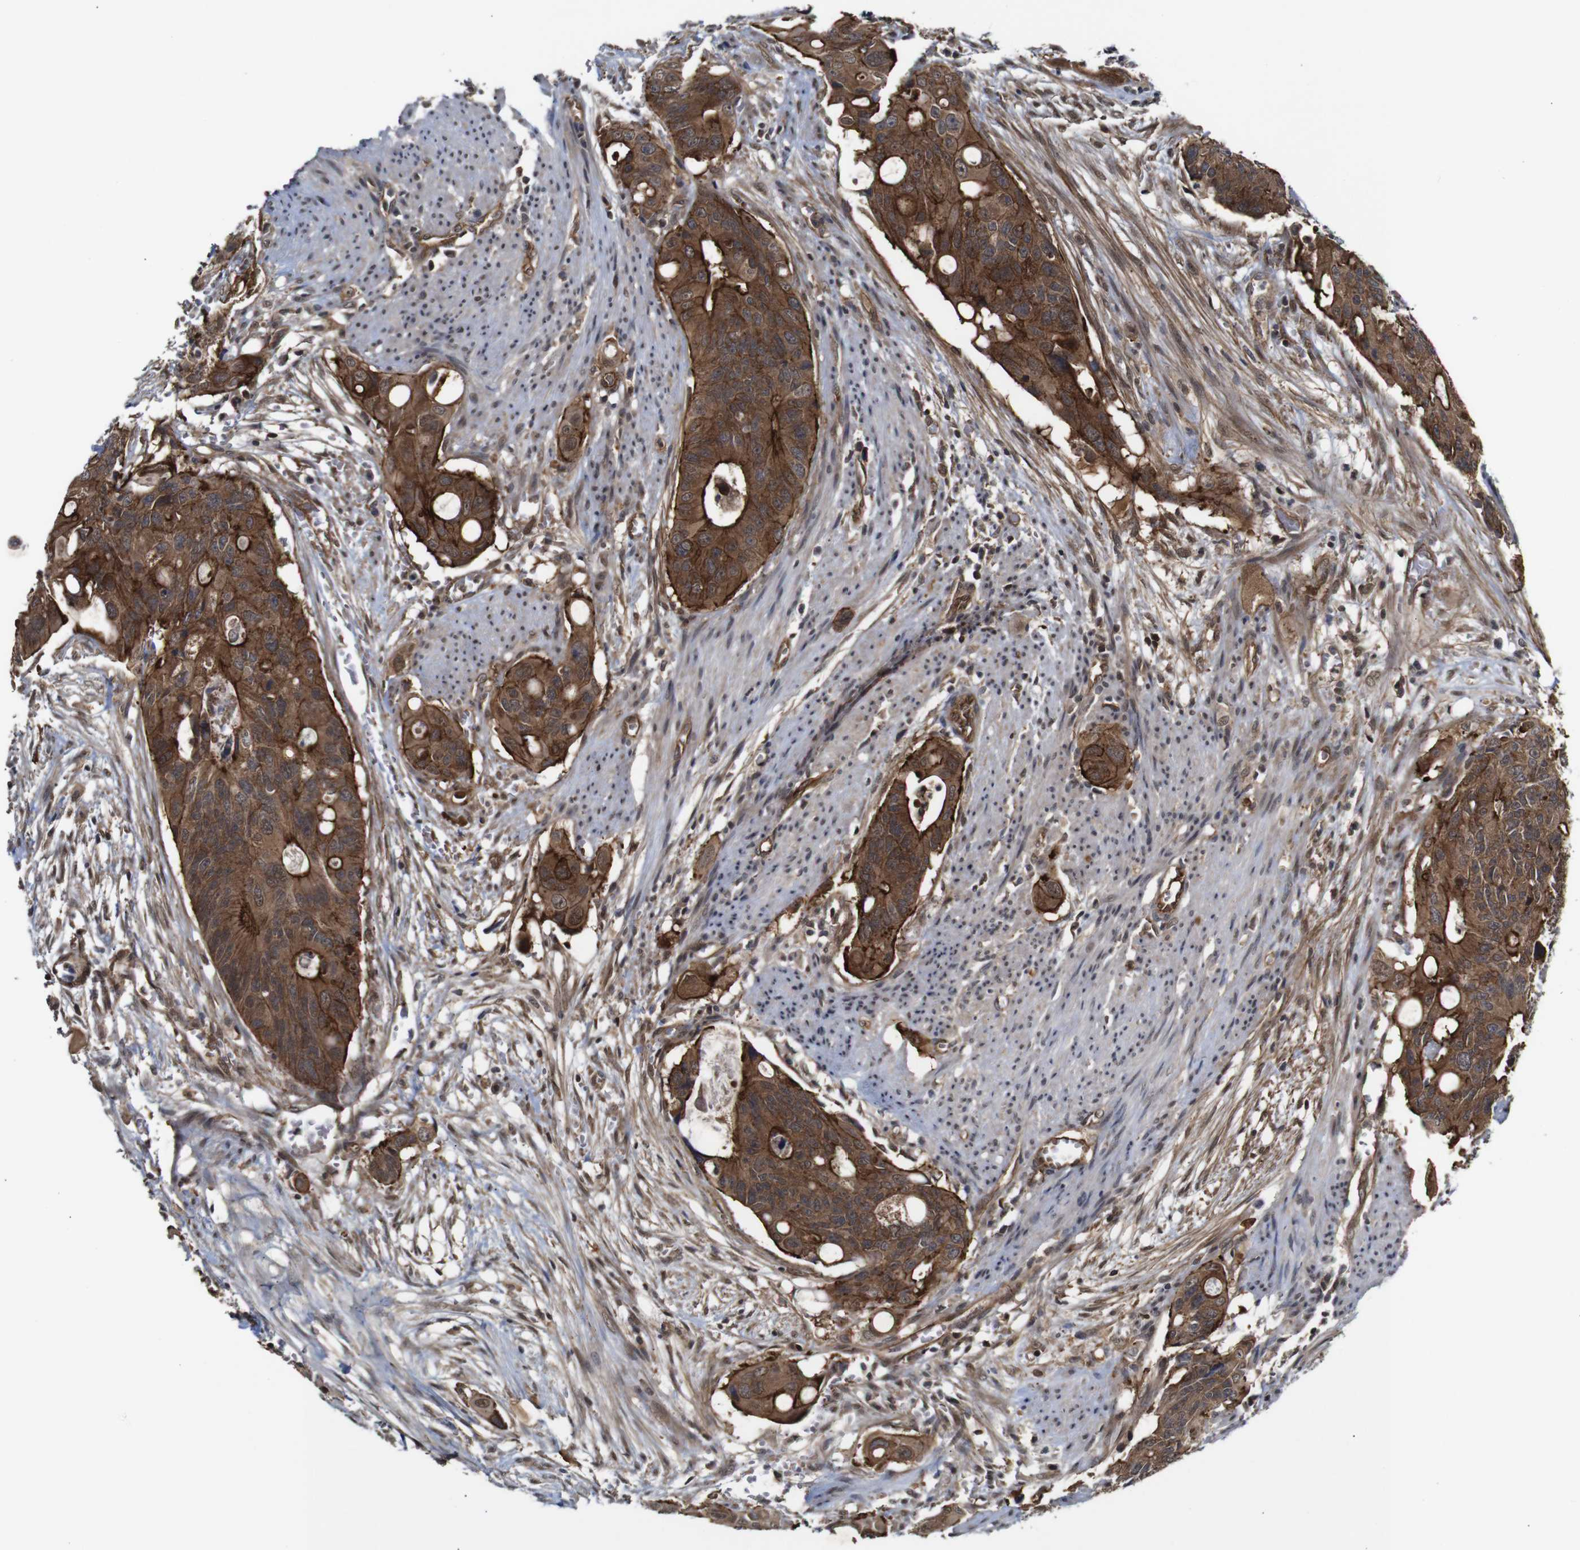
{"staining": {"intensity": "strong", "quantity": ">75%", "location": "cytoplasmic/membranous"}, "tissue": "colorectal cancer", "cell_type": "Tumor cells", "image_type": "cancer", "snomed": [{"axis": "morphology", "description": "Adenocarcinoma, NOS"}, {"axis": "topography", "description": "Colon"}], "caption": "An image of colorectal cancer (adenocarcinoma) stained for a protein displays strong cytoplasmic/membranous brown staining in tumor cells.", "gene": "NANOS1", "patient": {"sex": "female", "age": 57}}